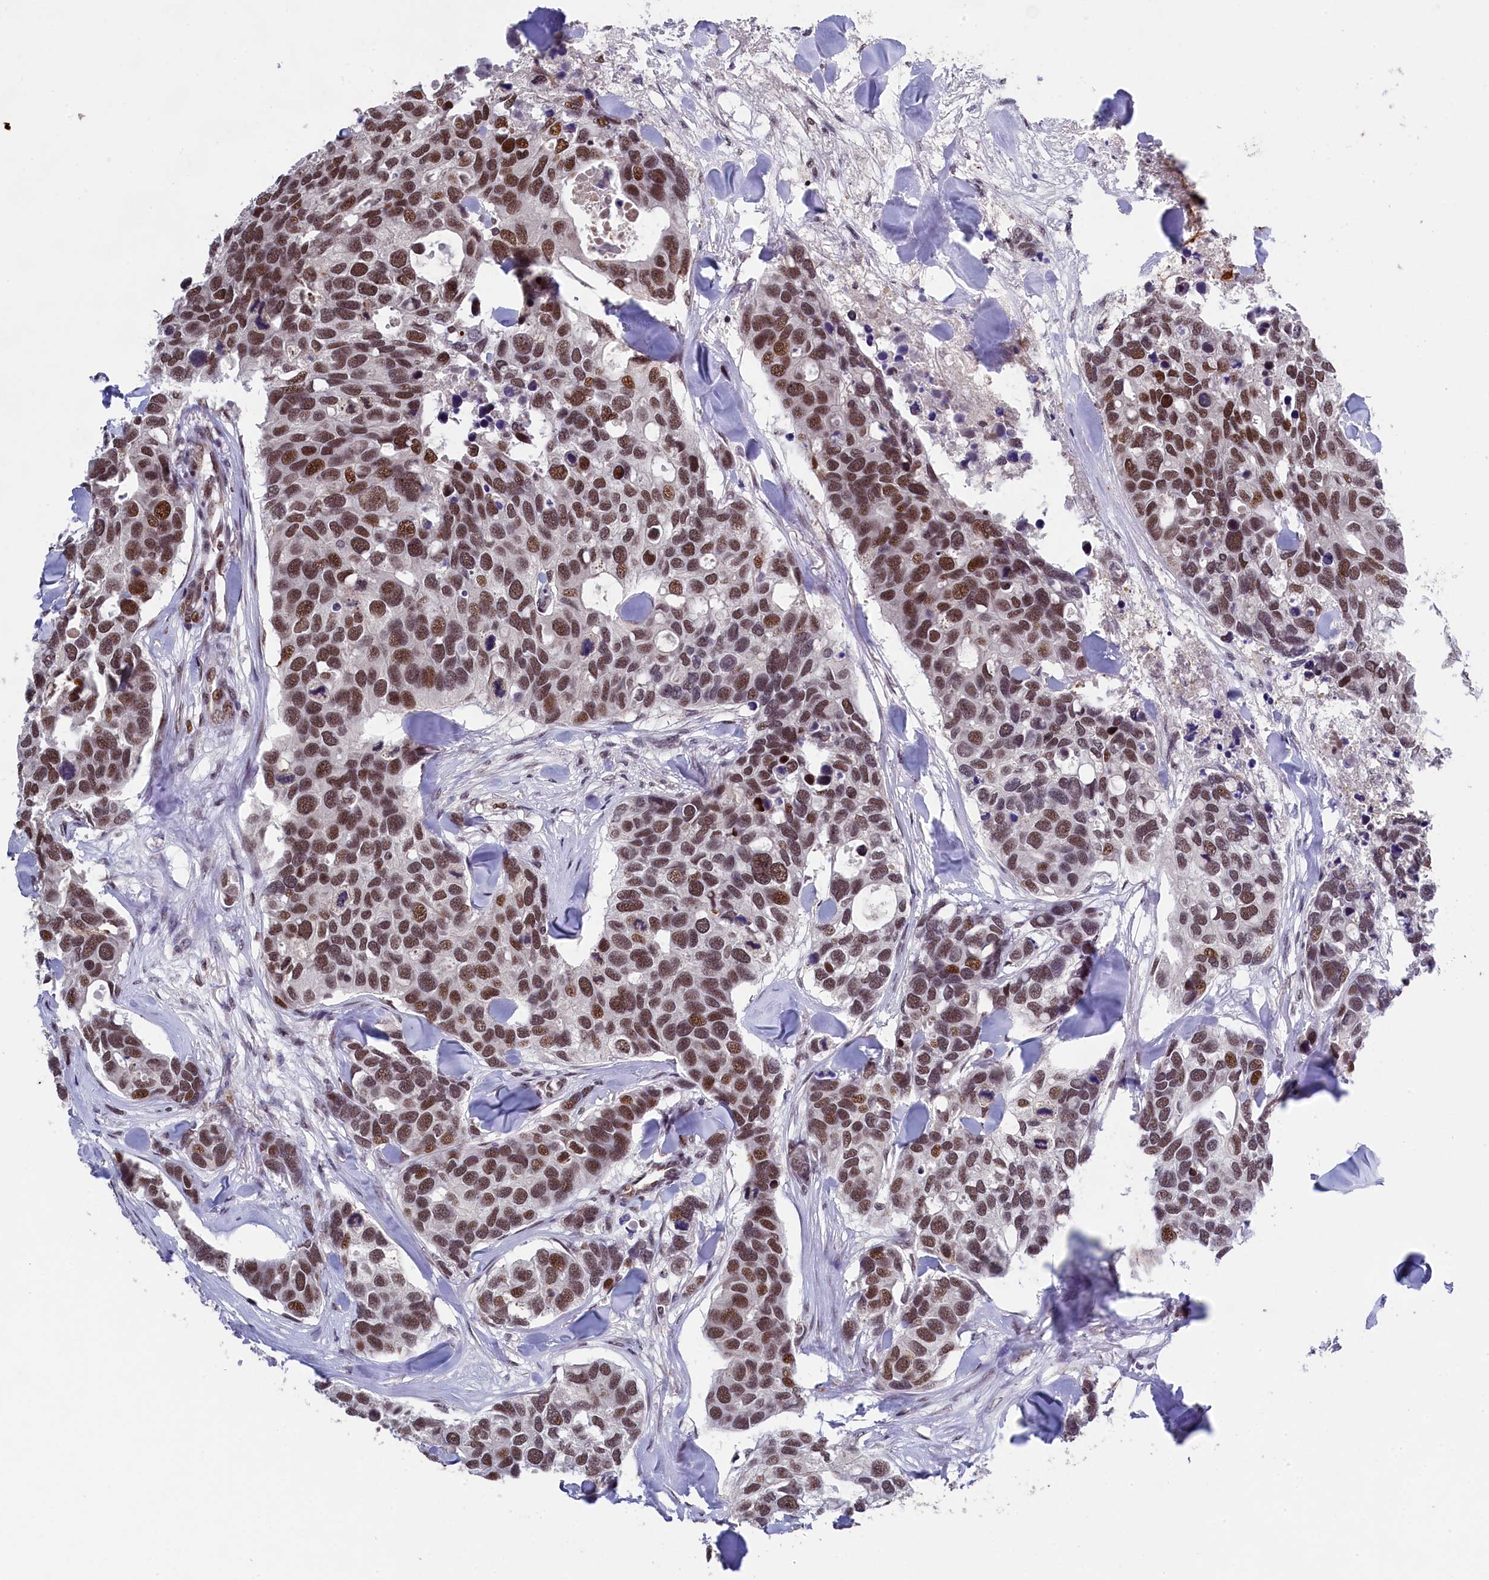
{"staining": {"intensity": "moderate", "quantity": ">75%", "location": "nuclear"}, "tissue": "breast cancer", "cell_type": "Tumor cells", "image_type": "cancer", "snomed": [{"axis": "morphology", "description": "Duct carcinoma"}, {"axis": "topography", "description": "Breast"}], "caption": "Immunohistochemistry (IHC) image of neoplastic tissue: human breast cancer stained using IHC demonstrates medium levels of moderate protein expression localized specifically in the nuclear of tumor cells, appearing as a nuclear brown color.", "gene": "ADIG", "patient": {"sex": "female", "age": 83}}